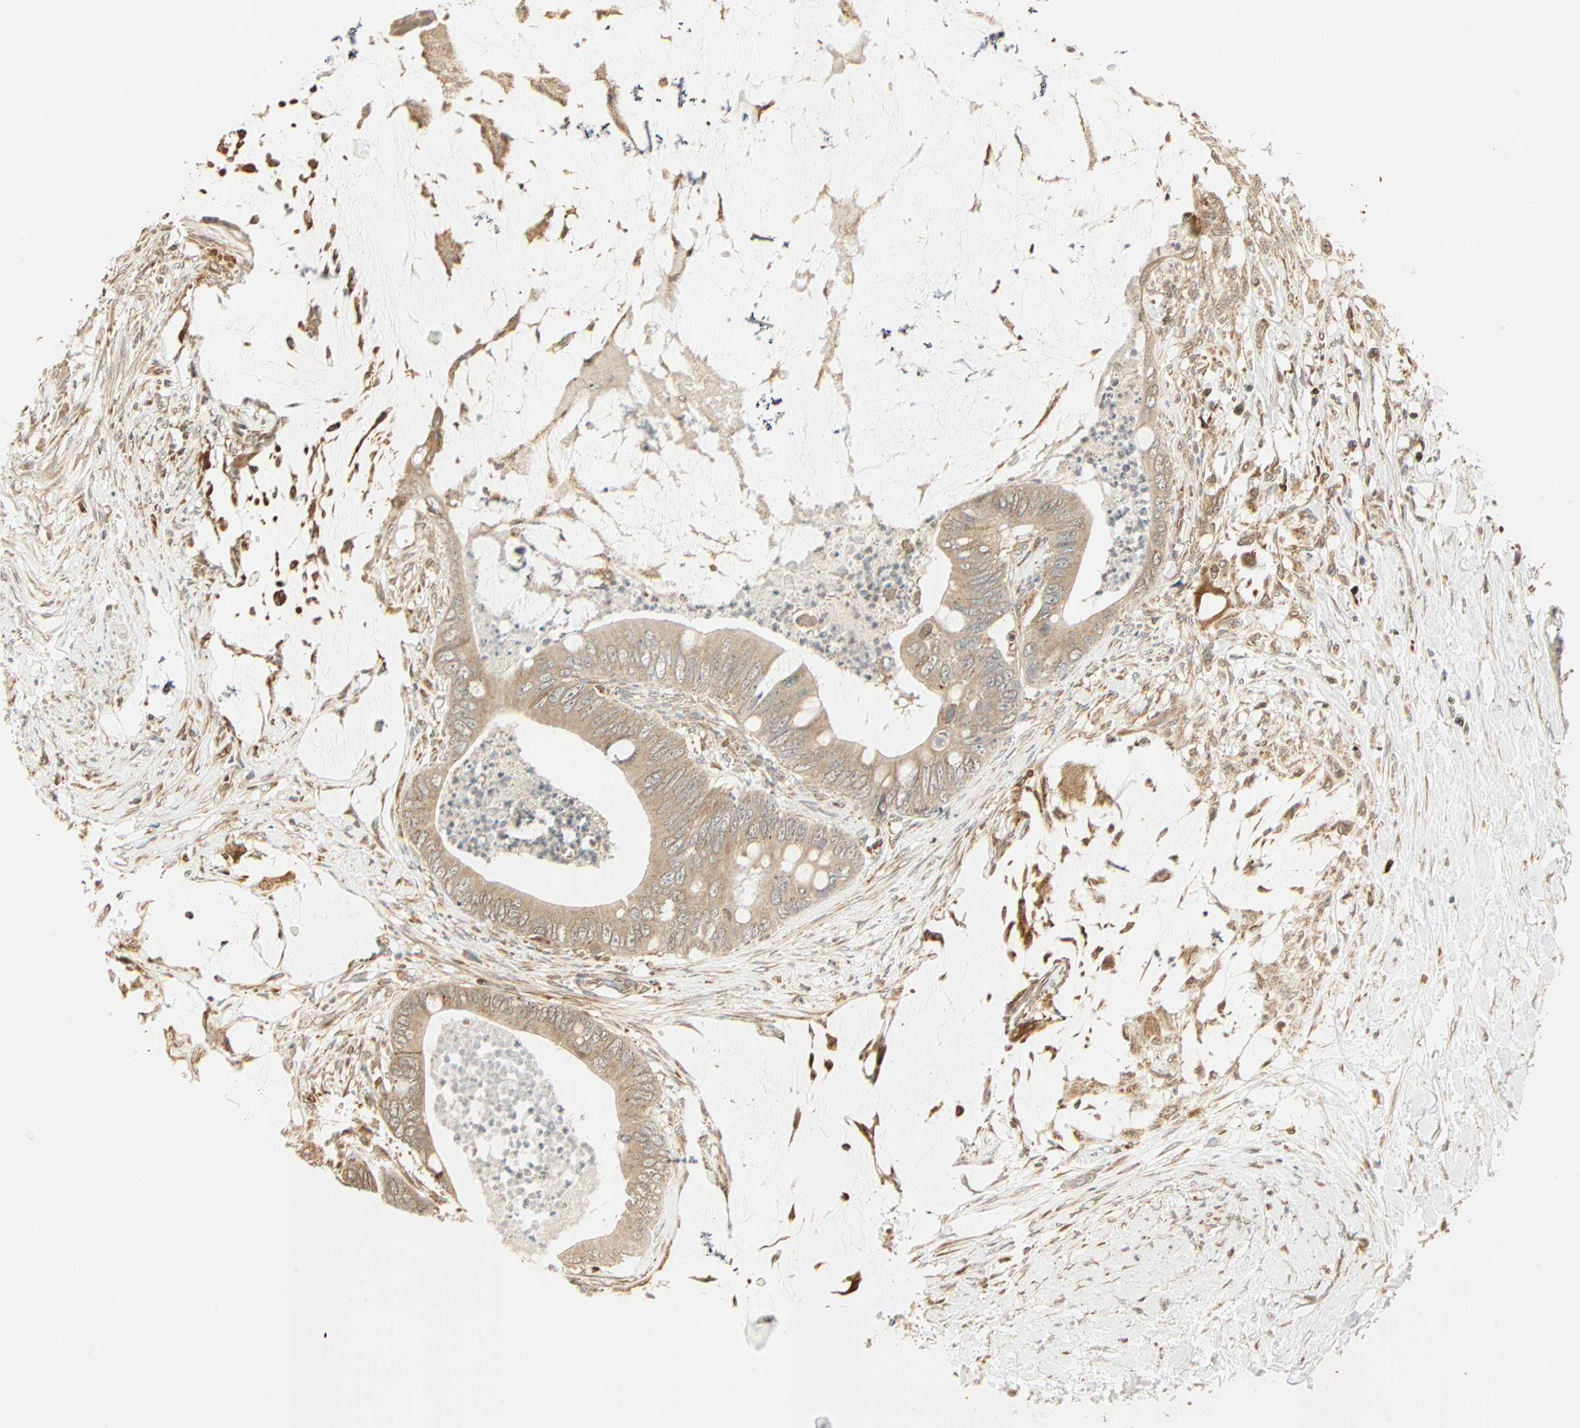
{"staining": {"intensity": "moderate", "quantity": ">75%", "location": "cytoplasmic/membranous"}, "tissue": "colorectal cancer", "cell_type": "Tumor cells", "image_type": "cancer", "snomed": [{"axis": "morphology", "description": "Adenocarcinoma, NOS"}, {"axis": "topography", "description": "Rectum"}], "caption": "IHC of colorectal cancer displays medium levels of moderate cytoplasmic/membranous positivity in approximately >75% of tumor cells.", "gene": "PNPLA6", "patient": {"sex": "female", "age": 77}}